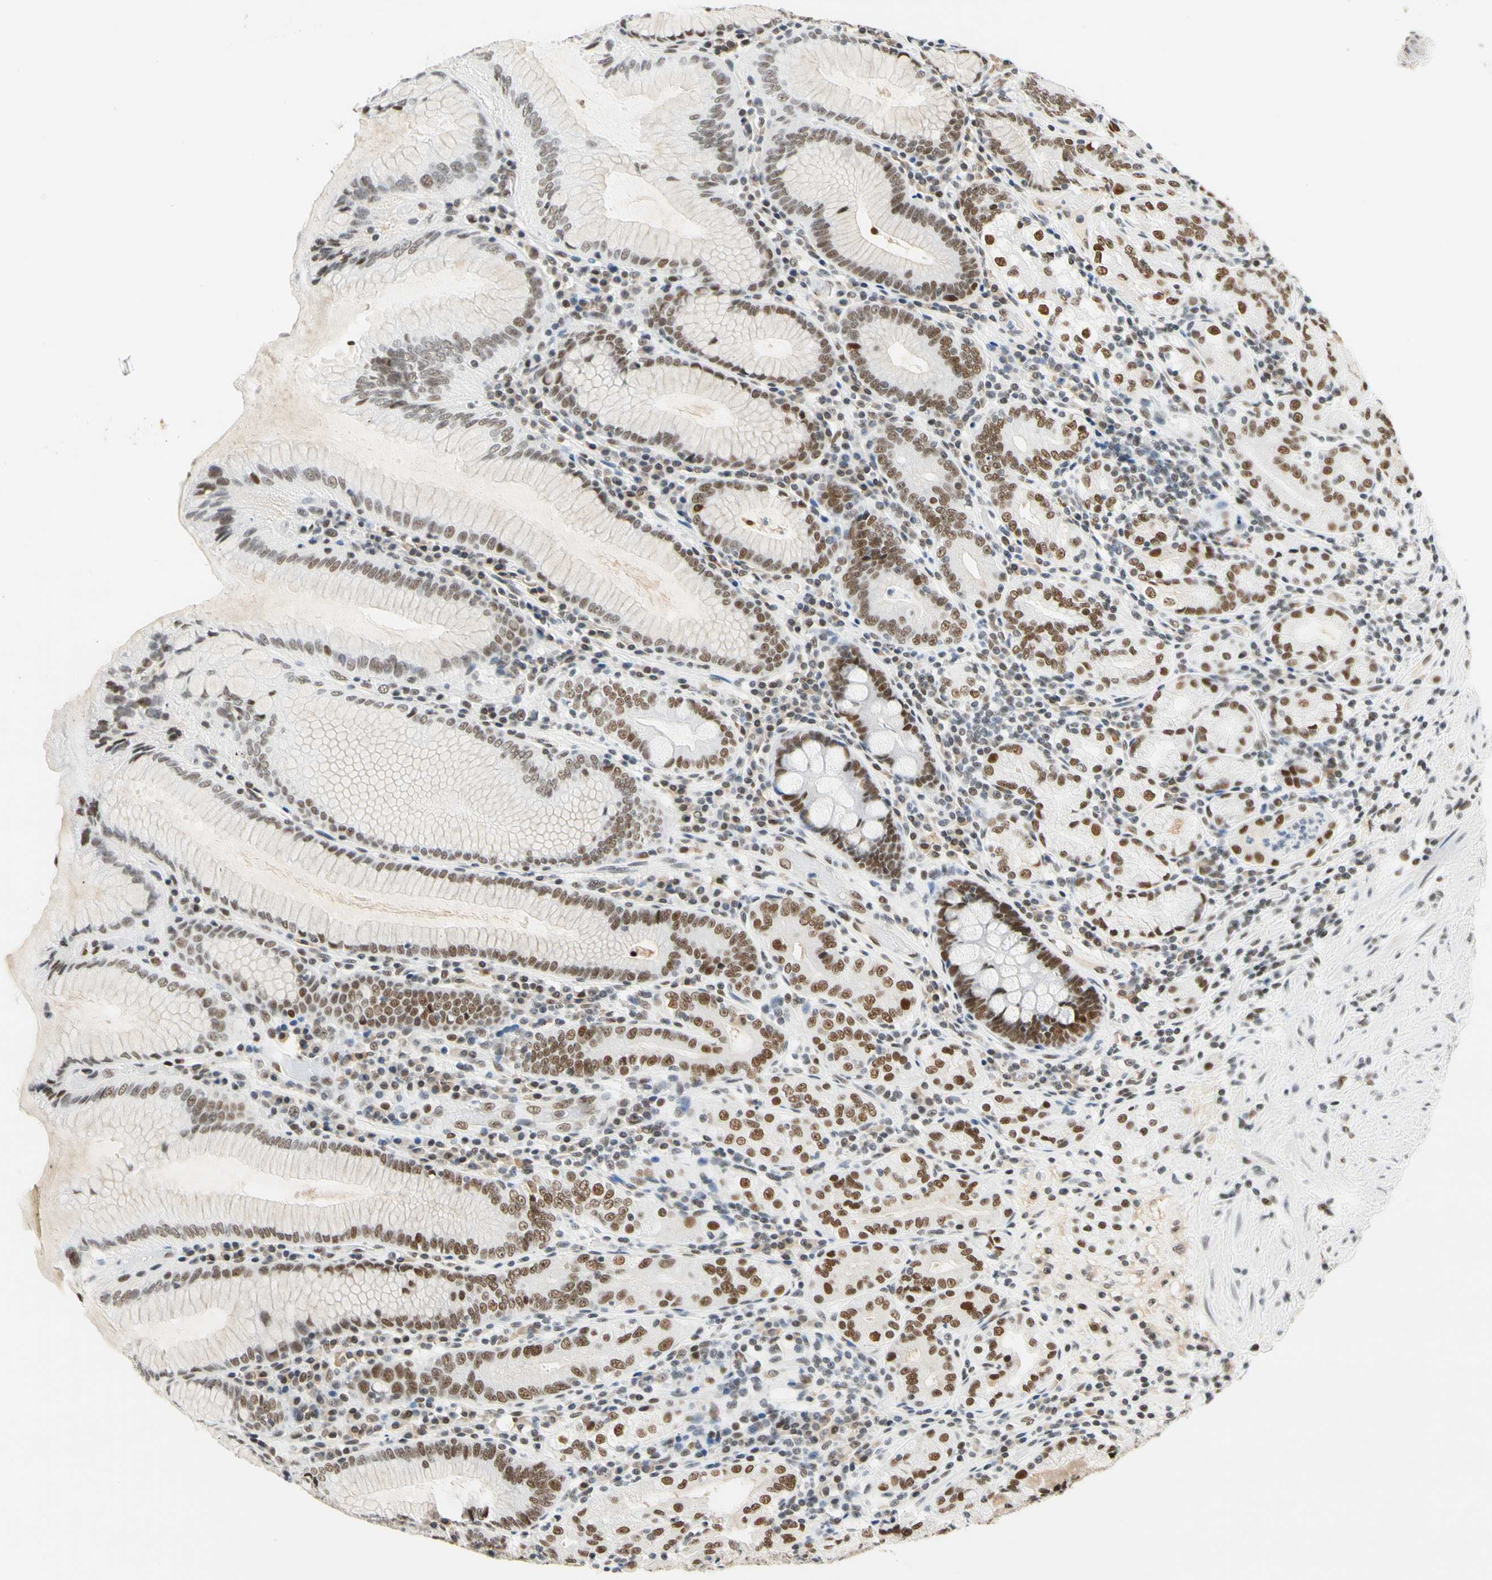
{"staining": {"intensity": "strong", "quantity": ">75%", "location": "nuclear"}, "tissue": "stomach", "cell_type": "Glandular cells", "image_type": "normal", "snomed": [{"axis": "morphology", "description": "Normal tissue, NOS"}, {"axis": "topography", "description": "Stomach, lower"}], "caption": "DAB immunohistochemical staining of benign human stomach shows strong nuclear protein staining in about >75% of glandular cells. The staining is performed using DAB (3,3'-diaminobenzidine) brown chromogen to label protein expression. The nuclei are counter-stained blue using hematoxylin.", "gene": "ZSCAN16", "patient": {"sex": "female", "age": 76}}